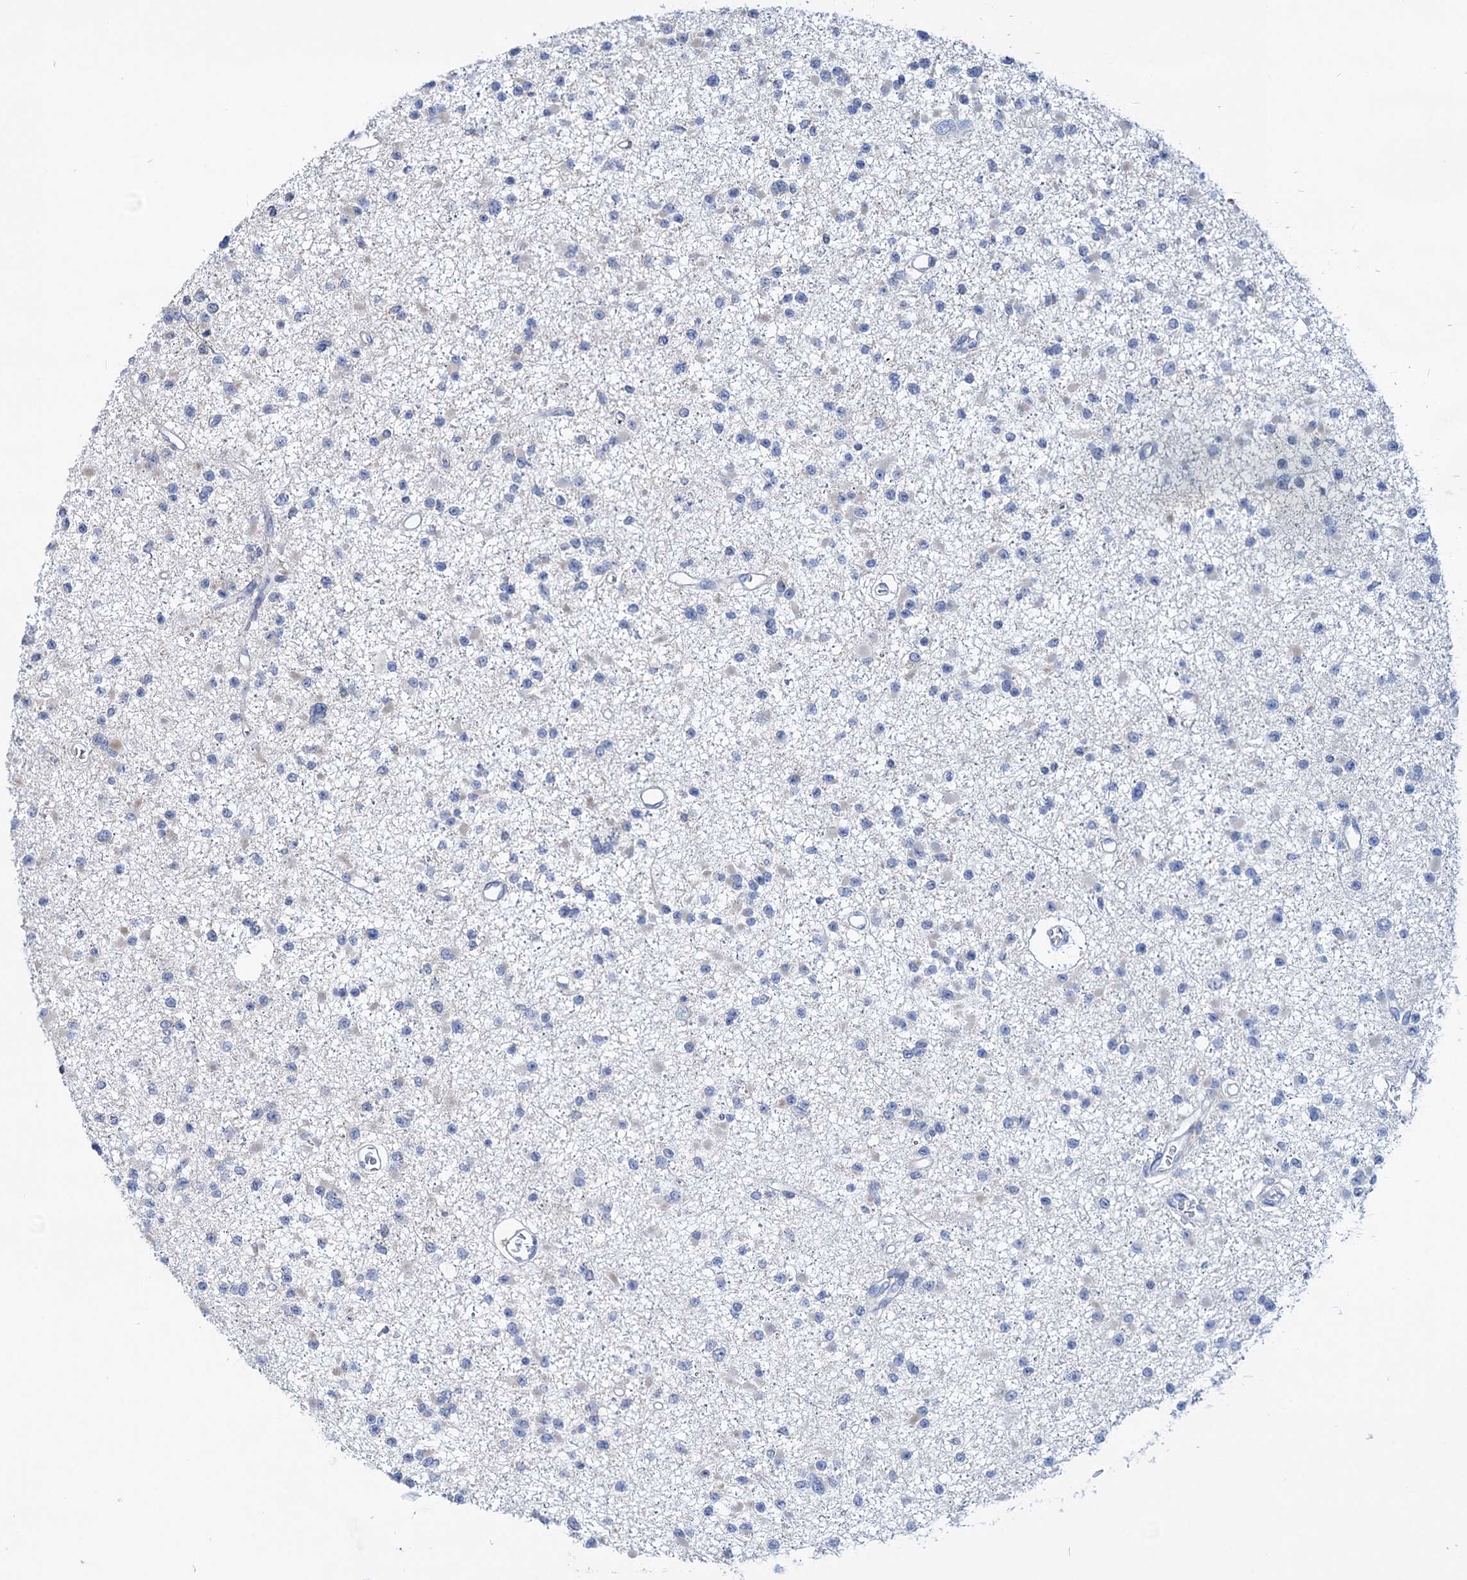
{"staining": {"intensity": "weak", "quantity": "<25%", "location": "cytoplasmic/membranous"}, "tissue": "glioma", "cell_type": "Tumor cells", "image_type": "cancer", "snomed": [{"axis": "morphology", "description": "Glioma, malignant, Low grade"}, {"axis": "topography", "description": "Brain"}], "caption": "This photomicrograph is of malignant glioma (low-grade) stained with immunohistochemistry to label a protein in brown with the nuclei are counter-stained blue. There is no positivity in tumor cells.", "gene": "RNF111", "patient": {"sex": "female", "age": 22}}